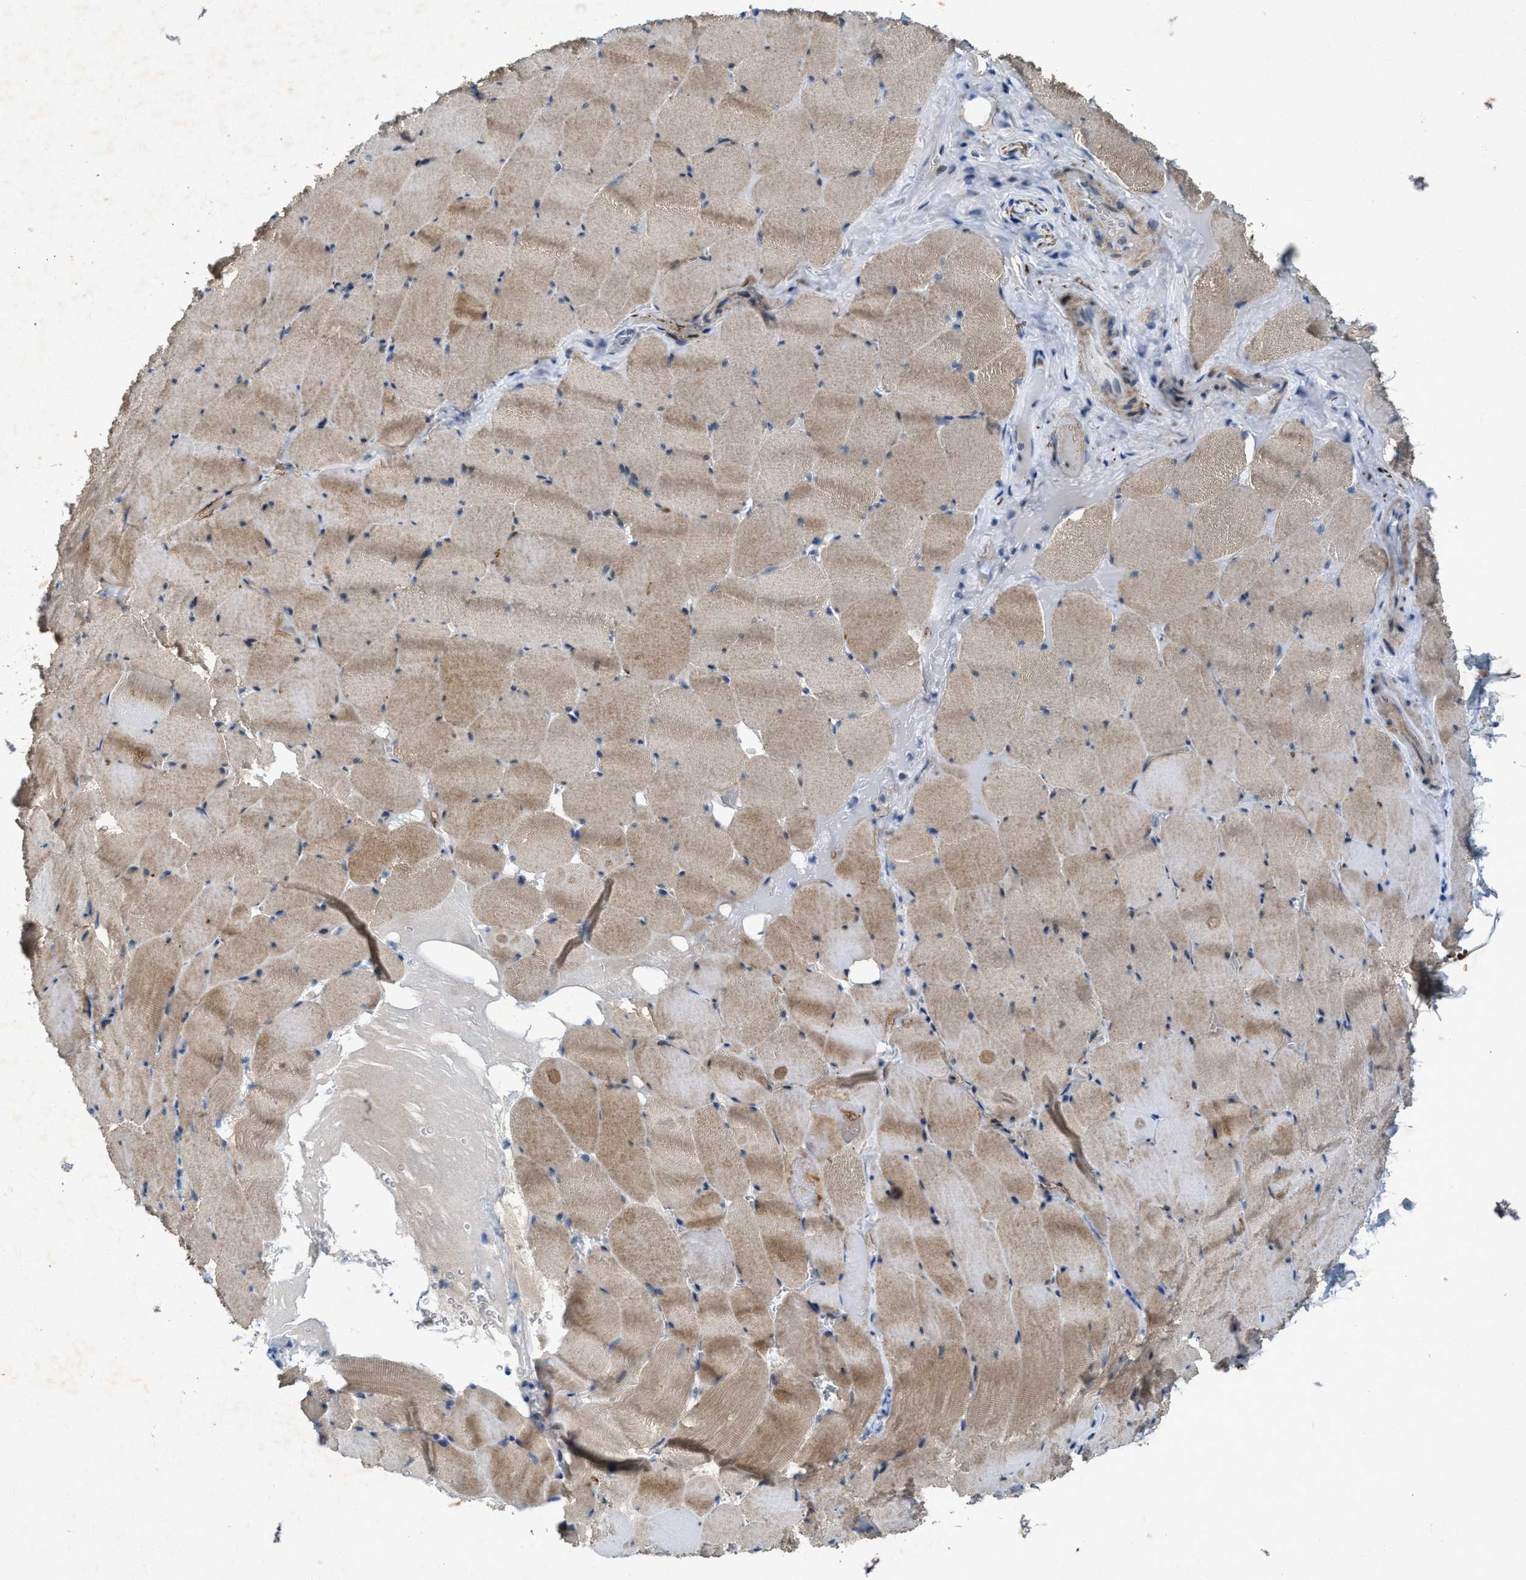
{"staining": {"intensity": "moderate", "quantity": "25%-75%", "location": "cytoplasmic/membranous"}, "tissue": "skeletal muscle", "cell_type": "Myocytes", "image_type": "normal", "snomed": [{"axis": "morphology", "description": "Normal tissue, NOS"}, {"axis": "topography", "description": "Skeletal muscle"}], "caption": "High-power microscopy captured an immunohistochemistry (IHC) photomicrograph of normal skeletal muscle, revealing moderate cytoplasmic/membranous expression in approximately 25%-75% of myocytes. Using DAB (3,3'-diaminobenzidine) (brown) and hematoxylin (blue) stains, captured at high magnification using brightfield microscopy.", "gene": "URGCP", "patient": {"sex": "male", "age": 62}}